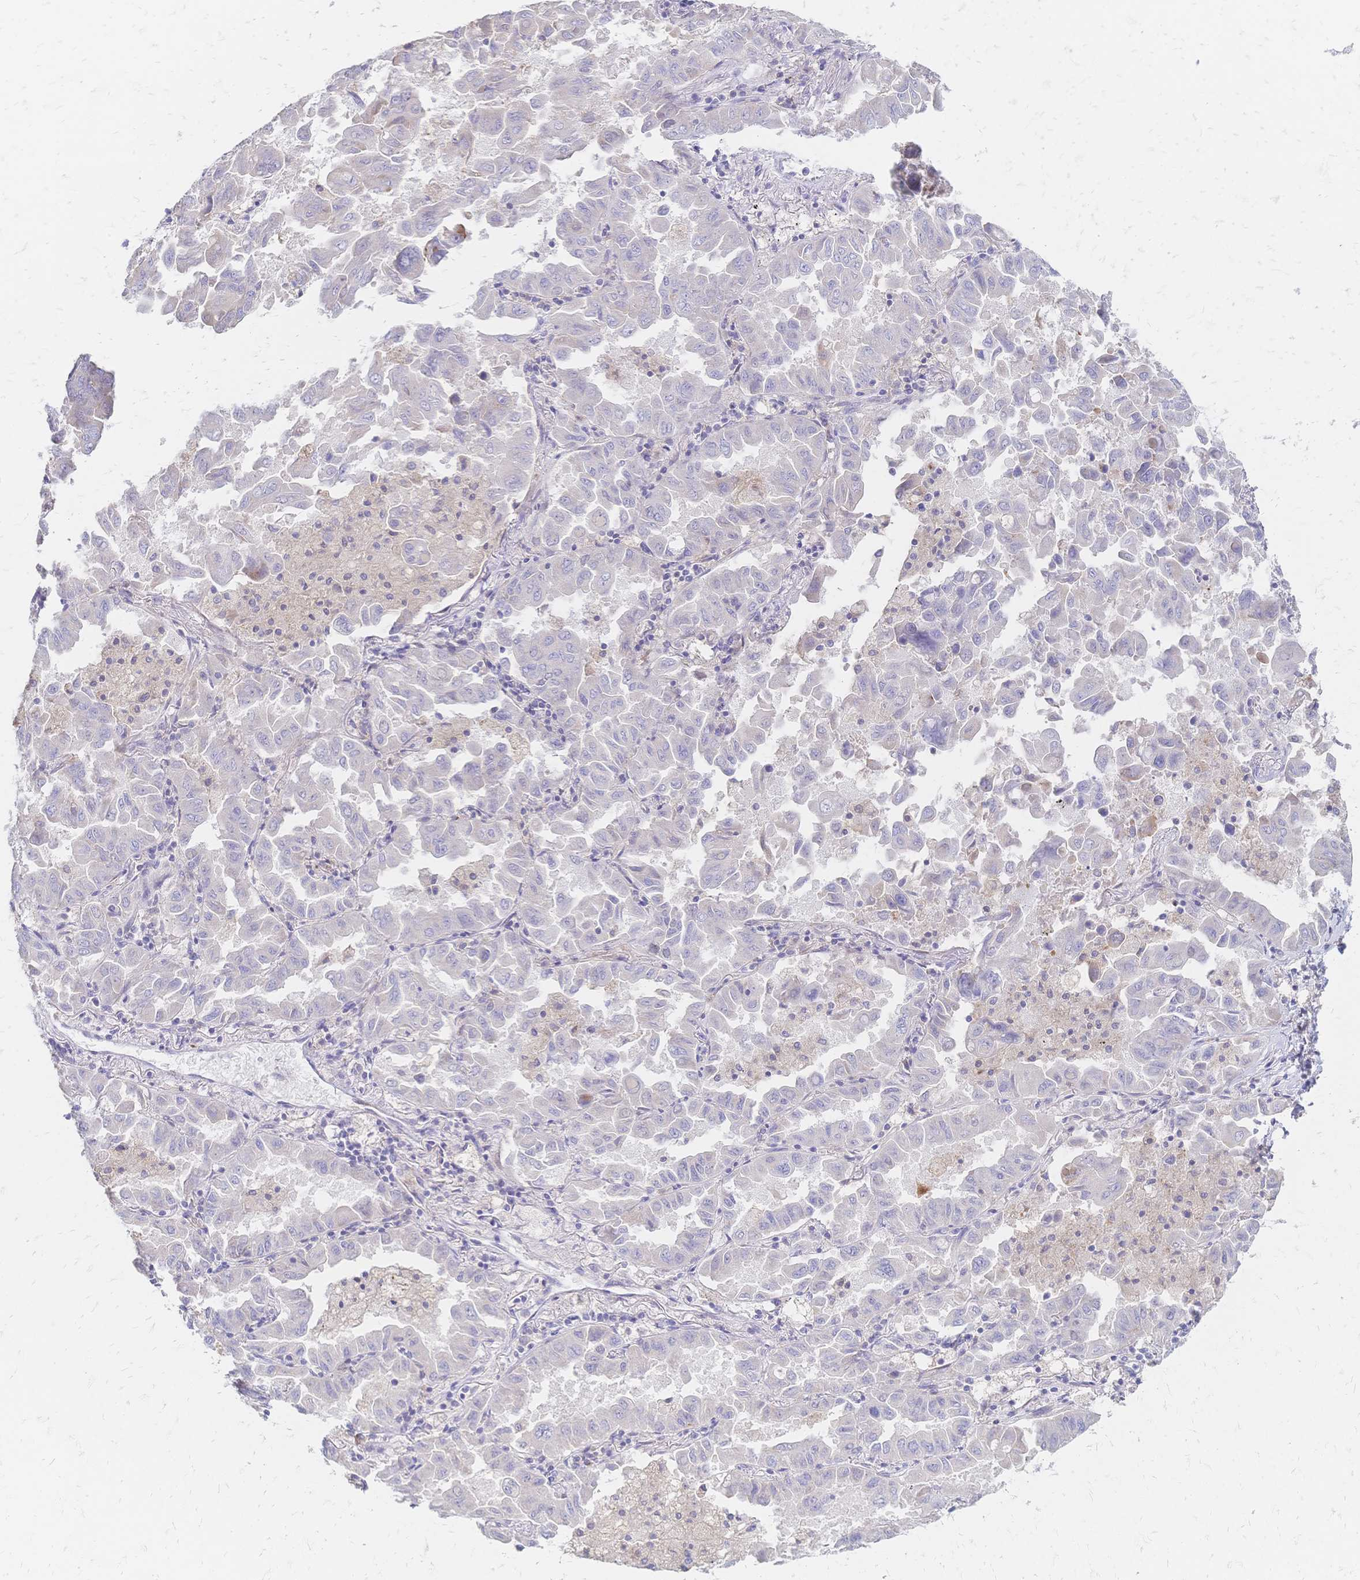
{"staining": {"intensity": "negative", "quantity": "none", "location": "none"}, "tissue": "lung cancer", "cell_type": "Tumor cells", "image_type": "cancer", "snomed": [{"axis": "morphology", "description": "Adenocarcinoma, NOS"}, {"axis": "topography", "description": "Lung"}], "caption": "DAB (3,3'-diaminobenzidine) immunohistochemical staining of human lung adenocarcinoma displays no significant expression in tumor cells. (Stains: DAB (3,3'-diaminobenzidine) IHC with hematoxylin counter stain, Microscopy: brightfield microscopy at high magnification).", "gene": "VWC2L", "patient": {"sex": "male", "age": 64}}